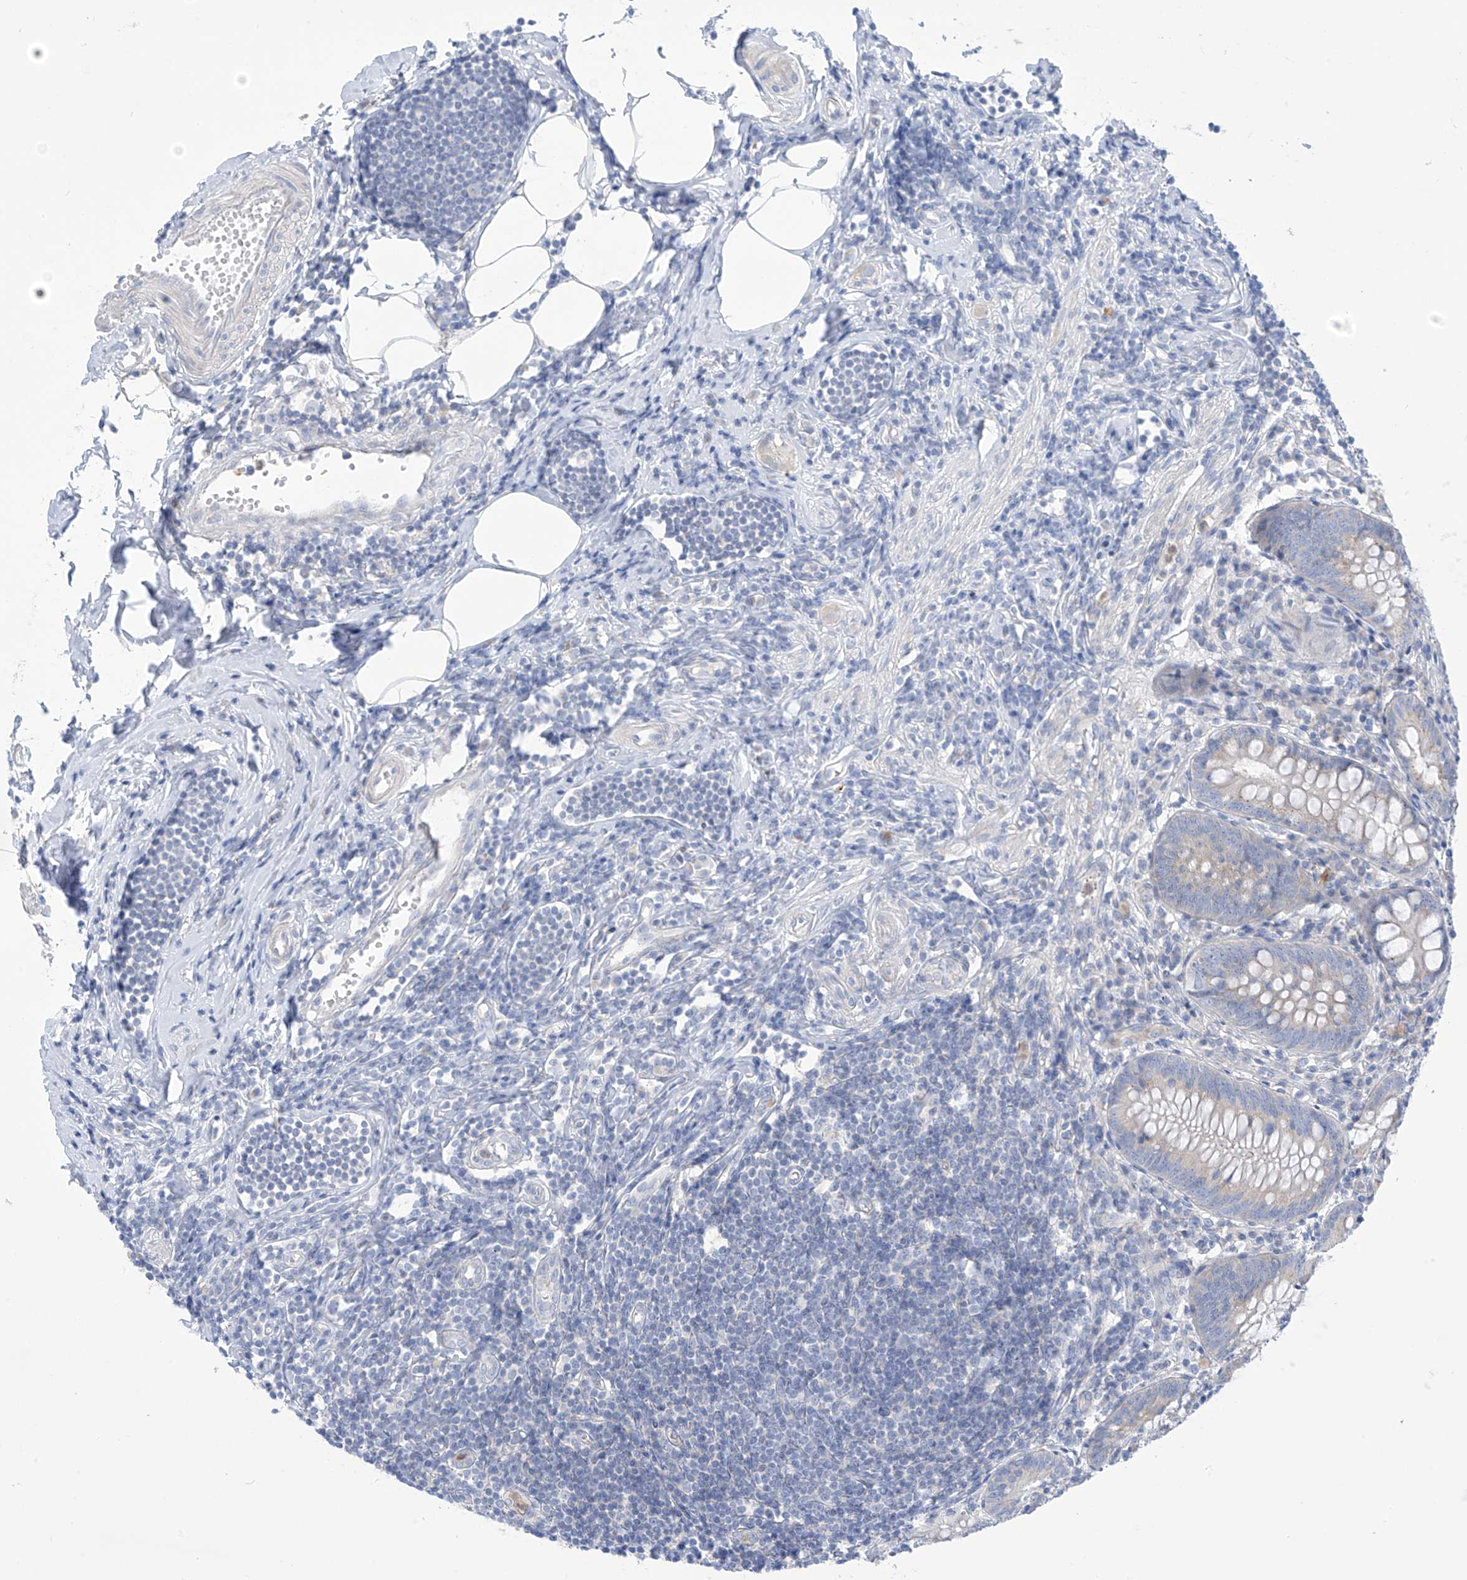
{"staining": {"intensity": "negative", "quantity": "none", "location": "none"}, "tissue": "appendix", "cell_type": "Glandular cells", "image_type": "normal", "snomed": [{"axis": "morphology", "description": "Normal tissue, NOS"}, {"axis": "topography", "description": "Appendix"}], "caption": "High magnification brightfield microscopy of benign appendix stained with DAB (brown) and counterstained with hematoxylin (blue): glandular cells show no significant expression. (DAB (3,3'-diaminobenzidine) immunohistochemistry (IHC) with hematoxylin counter stain).", "gene": "FABP2", "patient": {"sex": "female", "age": 54}}